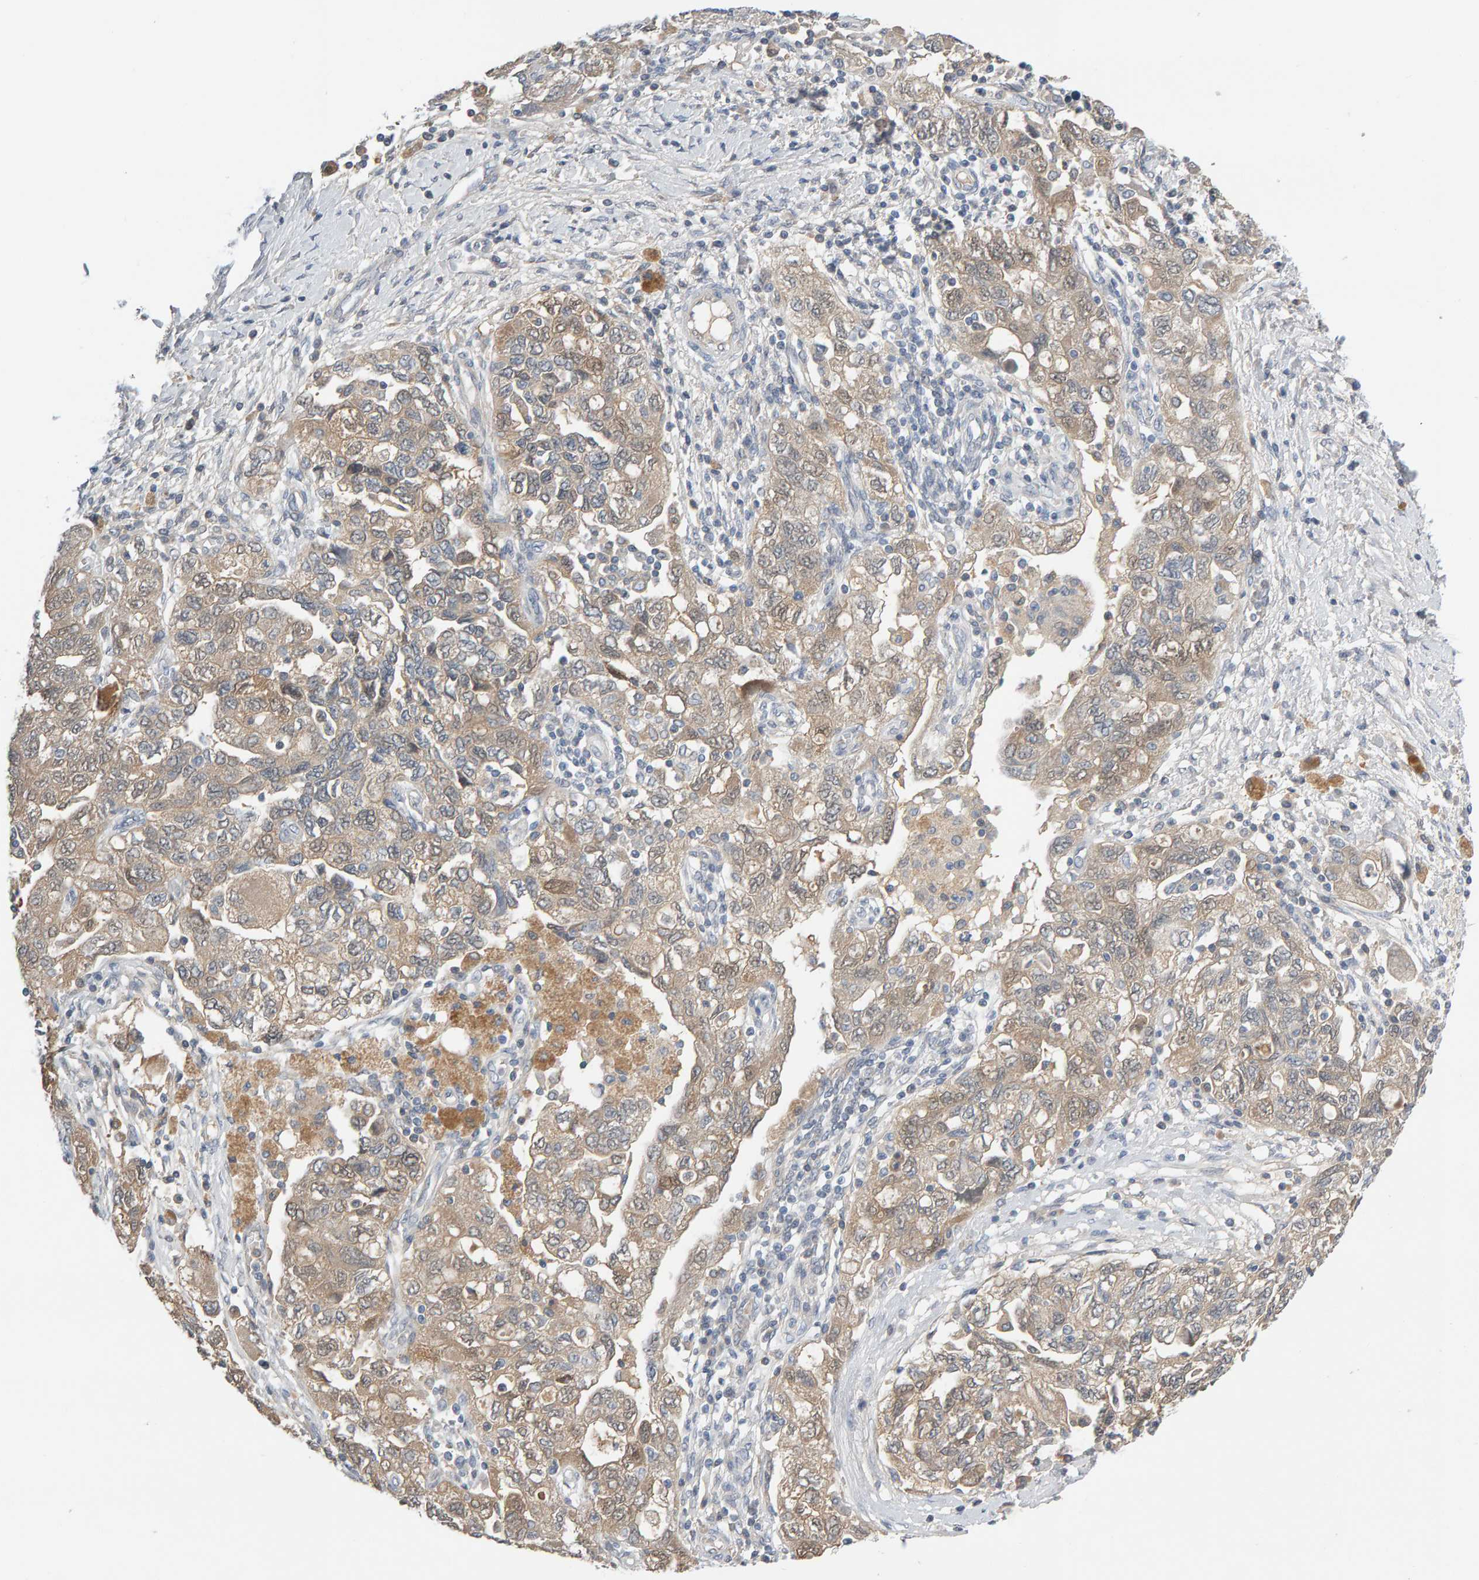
{"staining": {"intensity": "weak", "quantity": ">75%", "location": "cytoplasmic/membranous"}, "tissue": "ovarian cancer", "cell_type": "Tumor cells", "image_type": "cancer", "snomed": [{"axis": "morphology", "description": "Carcinoma, NOS"}, {"axis": "morphology", "description": "Cystadenocarcinoma, serous, NOS"}, {"axis": "topography", "description": "Ovary"}], "caption": "High-magnification brightfield microscopy of ovarian serous cystadenocarcinoma stained with DAB (3,3'-diaminobenzidine) (brown) and counterstained with hematoxylin (blue). tumor cells exhibit weak cytoplasmic/membranous expression is identified in approximately>75% of cells. (DAB (3,3'-diaminobenzidine) IHC with brightfield microscopy, high magnification).", "gene": "GFUS", "patient": {"sex": "female", "age": 69}}